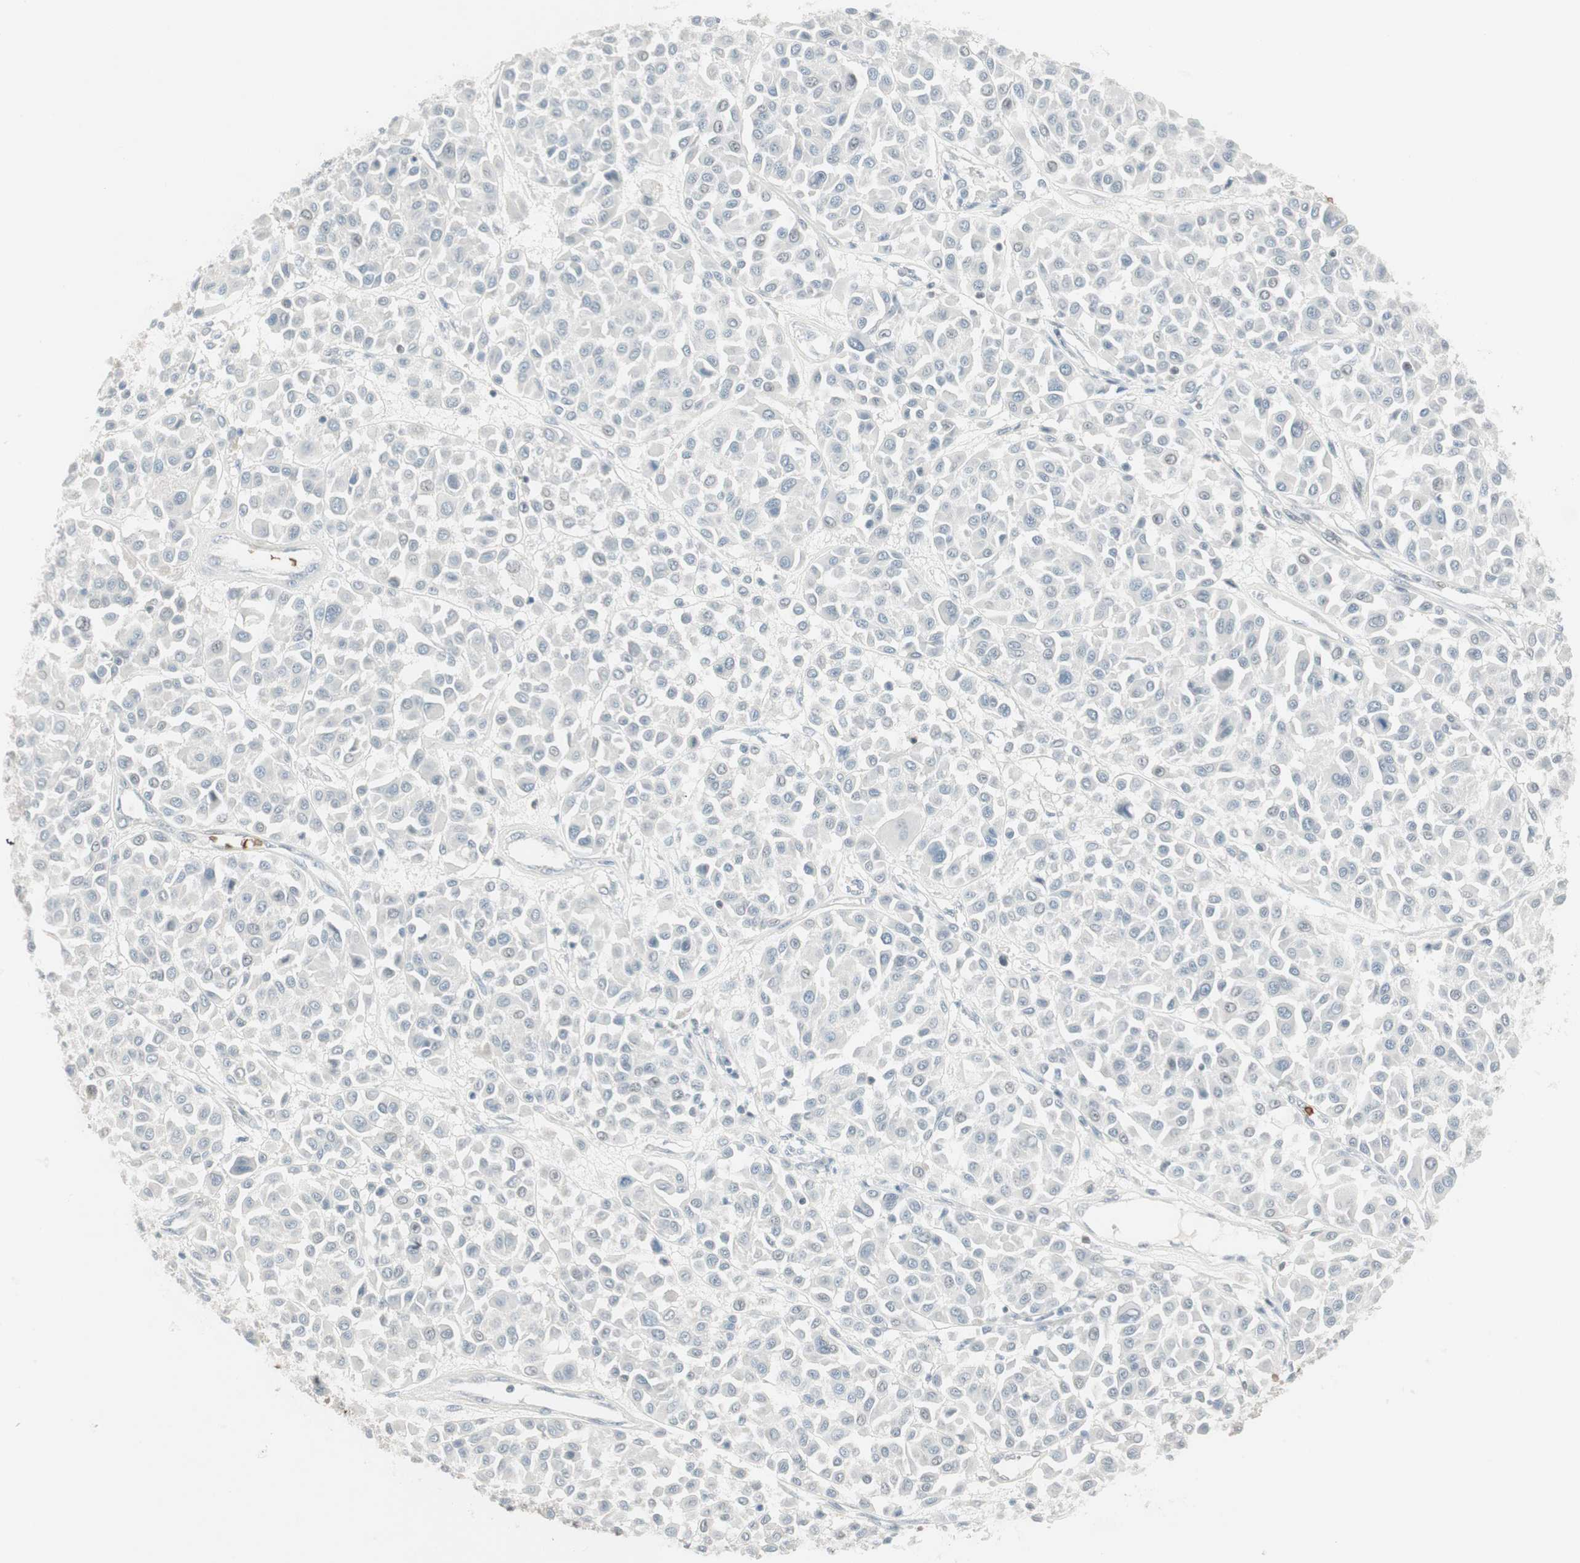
{"staining": {"intensity": "negative", "quantity": "none", "location": "none"}, "tissue": "melanoma", "cell_type": "Tumor cells", "image_type": "cancer", "snomed": [{"axis": "morphology", "description": "Malignant melanoma, Metastatic site"}, {"axis": "topography", "description": "Soft tissue"}], "caption": "Tumor cells show no significant positivity in malignant melanoma (metastatic site). (Immunohistochemistry (ihc), brightfield microscopy, high magnification).", "gene": "MAP4K1", "patient": {"sex": "male", "age": 41}}